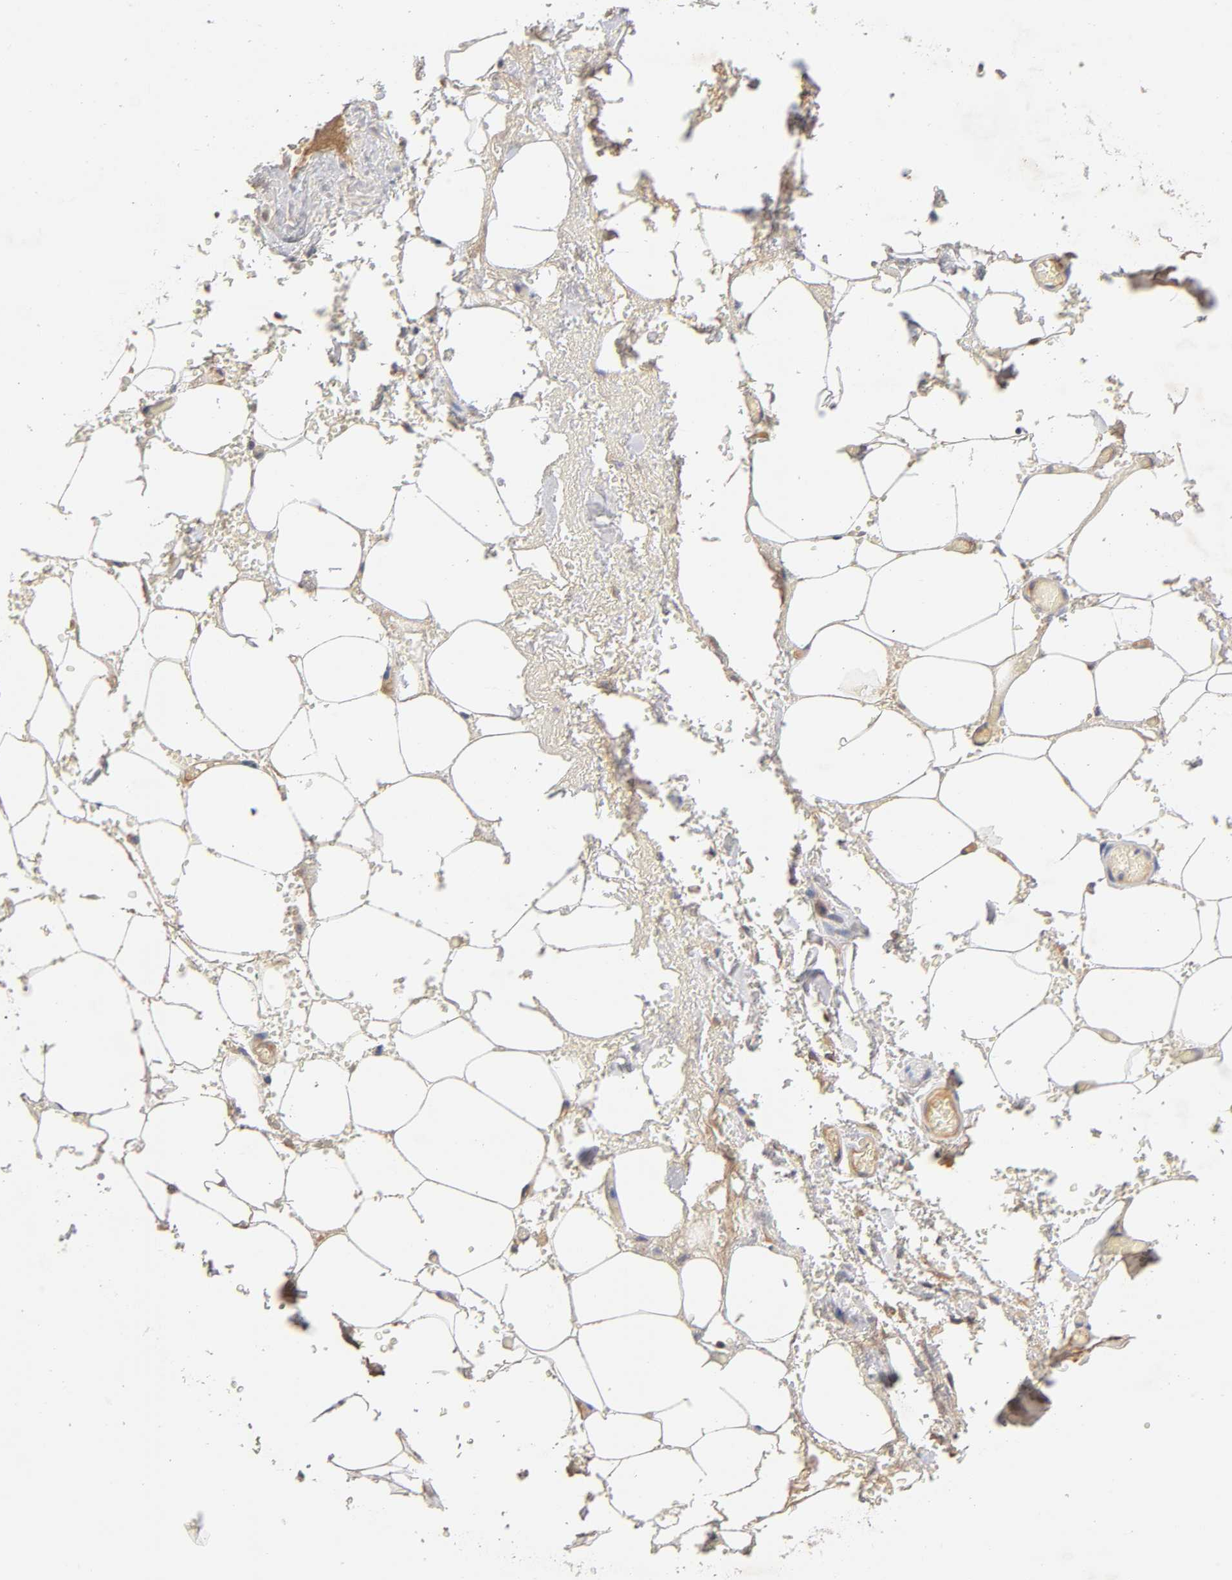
{"staining": {"intensity": "moderate", "quantity": "25%-75%", "location": "none"}, "tissue": "adipose tissue", "cell_type": "Adipocytes", "image_type": "normal", "snomed": [{"axis": "morphology", "description": "Normal tissue, NOS"}, {"axis": "morphology", "description": "Cholangiocarcinoma"}, {"axis": "topography", "description": "Liver"}, {"axis": "topography", "description": "Peripheral nerve tissue"}], "caption": "DAB (3,3'-diaminobenzidine) immunohistochemical staining of benign adipose tissue shows moderate None protein expression in about 25%-75% of adipocytes. (DAB (3,3'-diaminobenzidine) IHC, brown staining for protein, blue staining for nuclei).", "gene": "RPS29", "patient": {"sex": "male", "age": 50}}